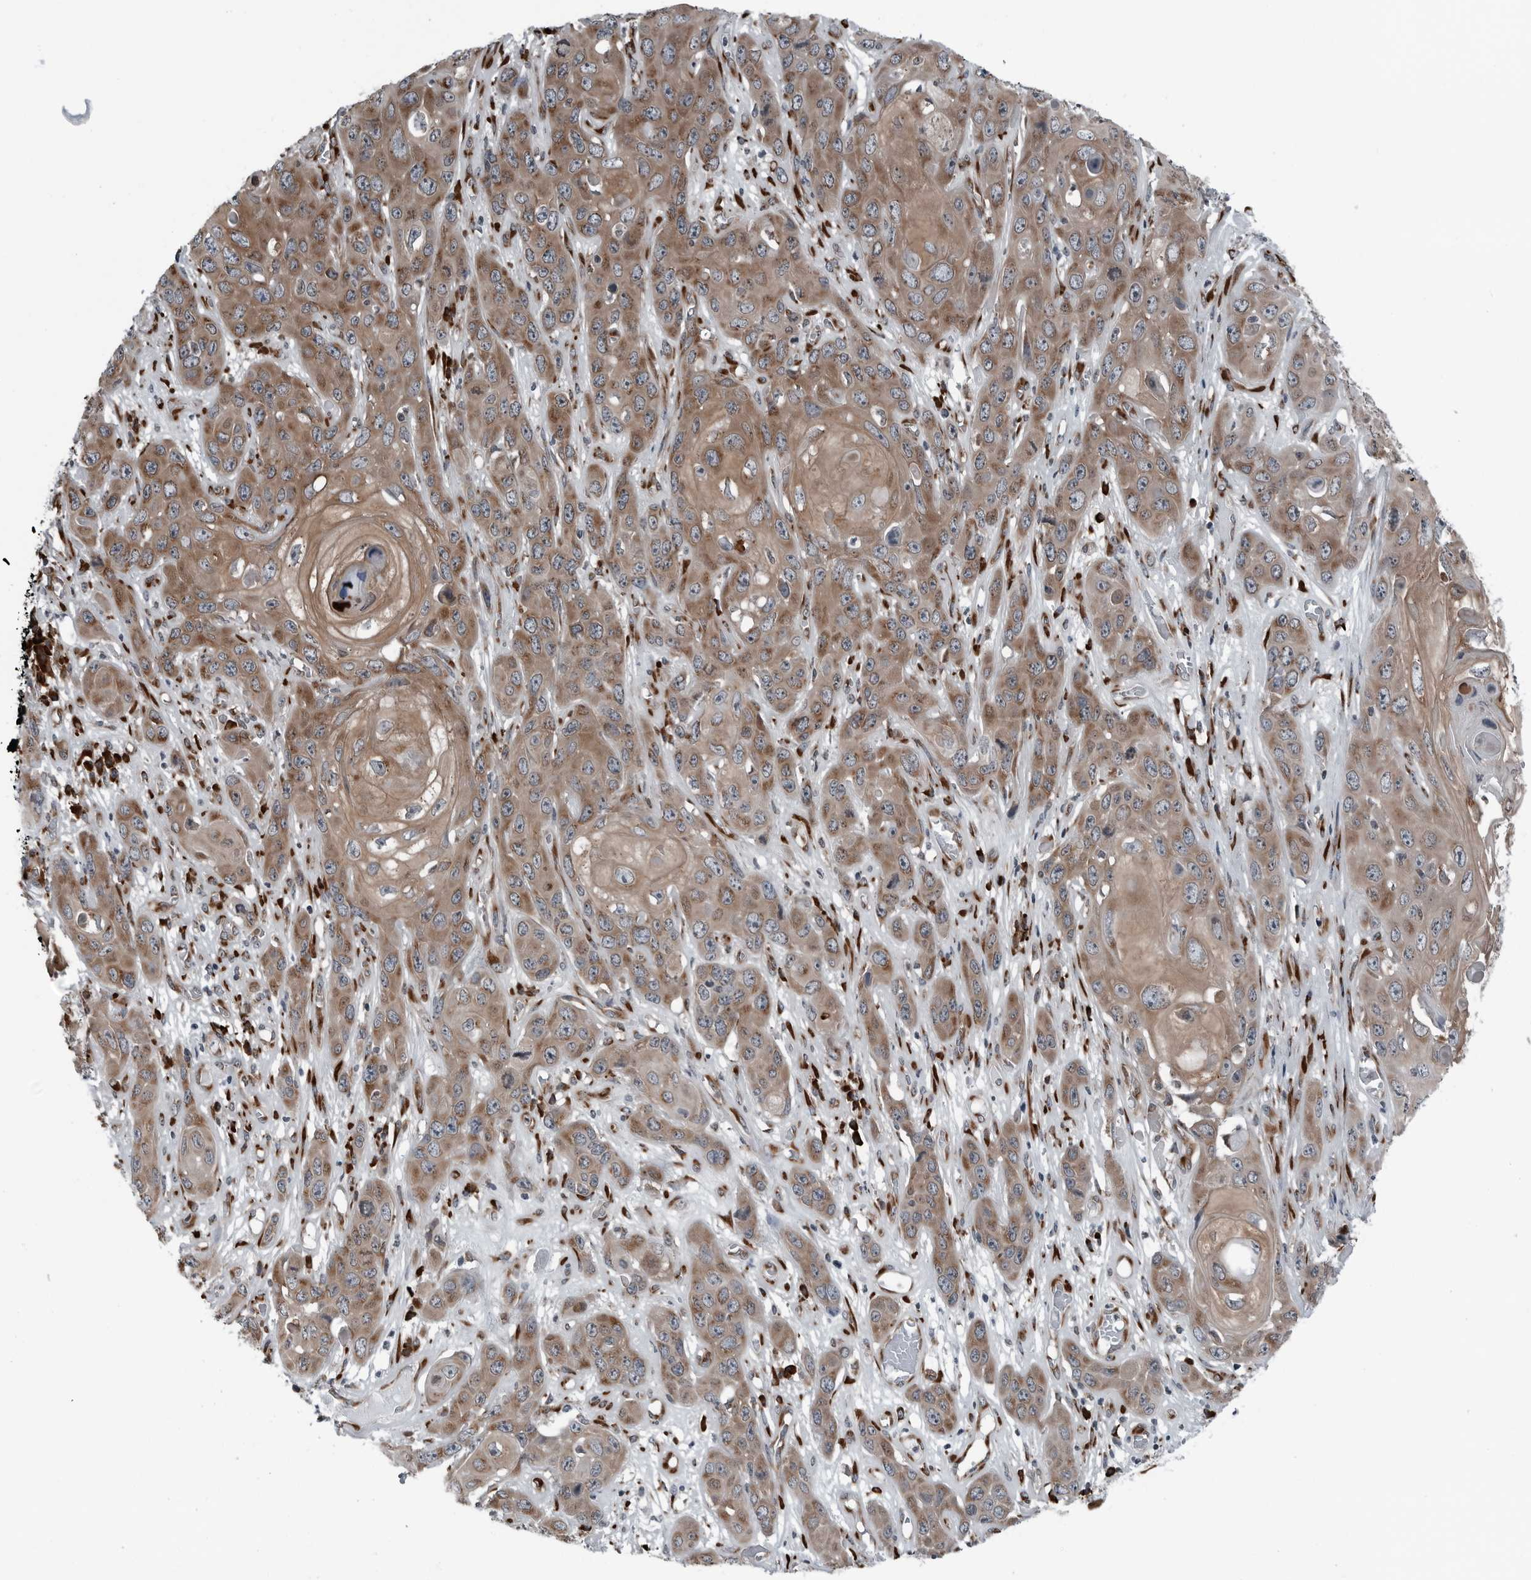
{"staining": {"intensity": "moderate", "quantity": ">75%", "location": "cytoplasmic/membranous"}, "tissue": "skin cancer", "cell_type": "Tumor cells", "image_type": "cancer", "snomed": [{"axis": "morphology", "description": "Squamous cell carcinoma, NOS"}, {"axis": "topography", "description": "Skin"}], "caption": "An immunohistochemistry image of tumor tissue is shown. Protein staining in brown shows moderate cytoplasmic/membranous positivity in skin cancer within tumor cells.", "gene": "CEP85", "patient": {"sex": "male", "age": 55}}